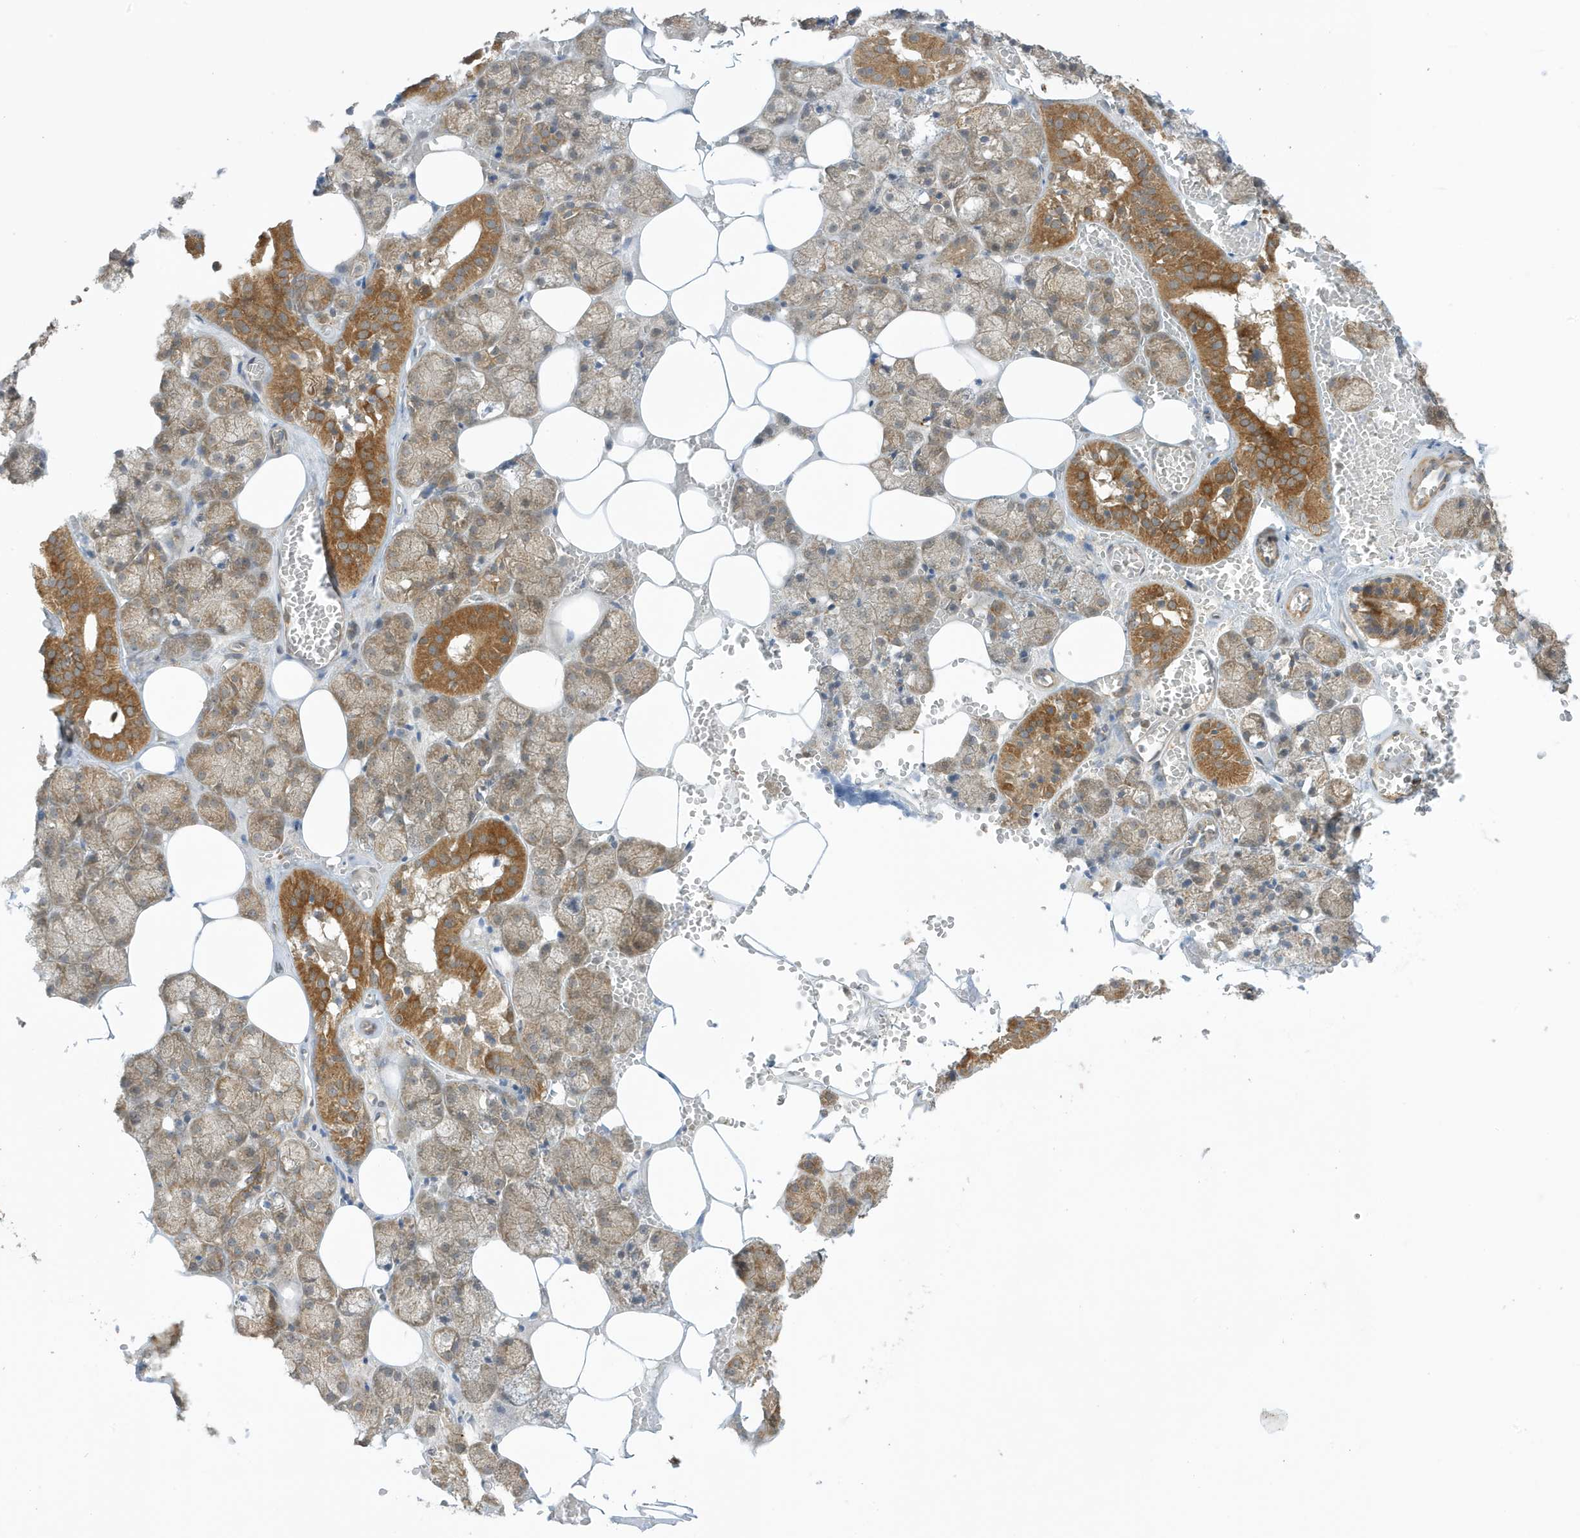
{"staining": {"intensity": "moderate", "quantity": "25%-75%", "location": "cytoplasmic/membranous"}, "tissue": "salivary gland", "cell_type": "Glandular cells", "image_type": "normal", "snomed": [{"axis": "morphology", "description": "Normal tissue, NOS"}, {"axis": "topography", "description": "Salivary gland"}], "caption": "Salivary gland stained with a protein marker exhibits moderate staining in glandular cells.", "gene": "DHX36", "patient": {"sex": "male", "age": 62}}